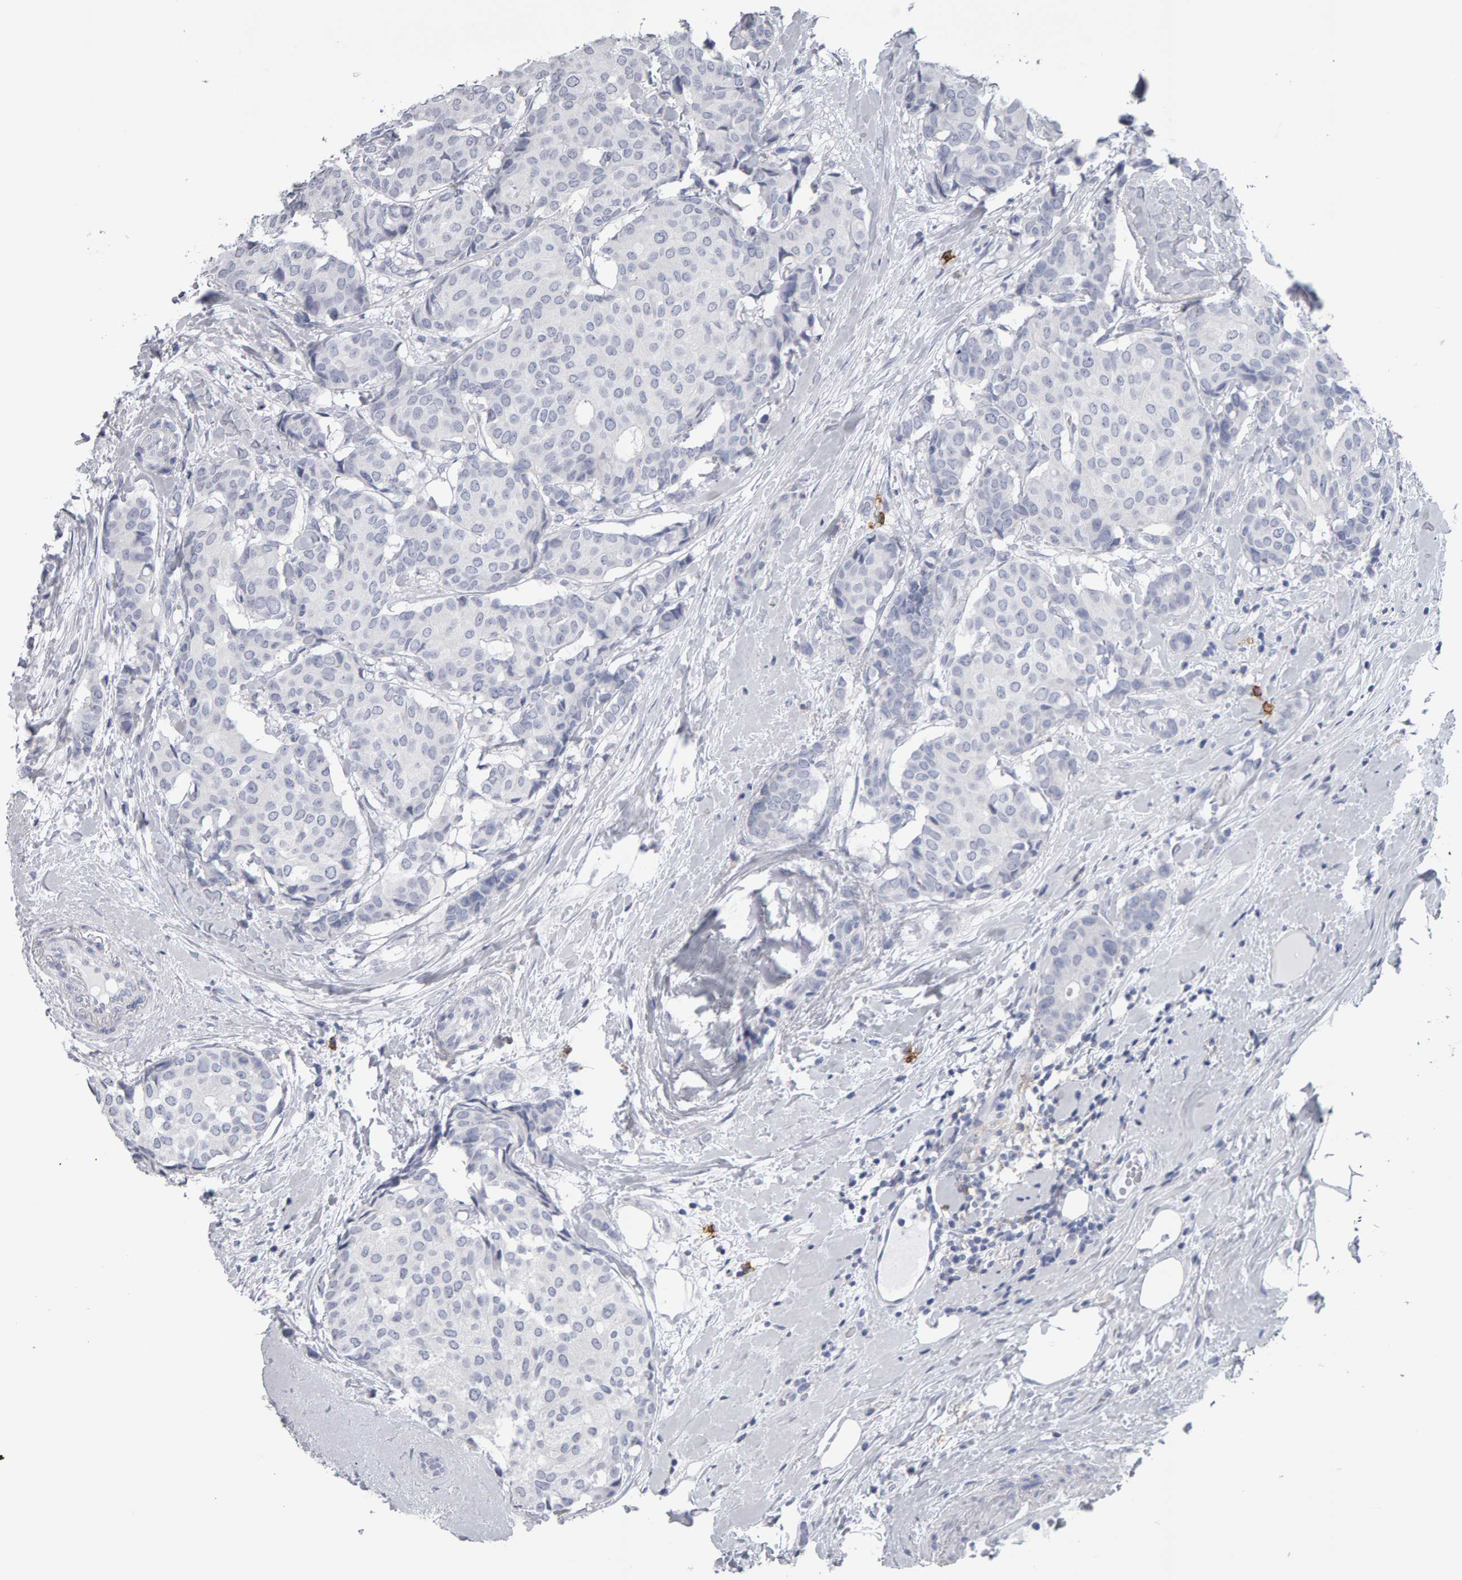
{"staining": {"intensity": "negative", "quantity": "none", "location": "none"}, "tissue": "breast cancer", "cell_type": "Tumor cells", "image_type": "cancer", "snomed": [{"axis": "morphology", "description": "Duct carcinoma"}, {"axis": "topography", "description": "Breast"}], "caption": "Histopathology image shows no protein expression in tumor cells of breast cancer (infiltrating ductal carcinoma) tissue. (Brightfield microscopy of DAB IHC at high magnification).", "gene": "CD38", "patient": {"sex": "female", "age": 75}}